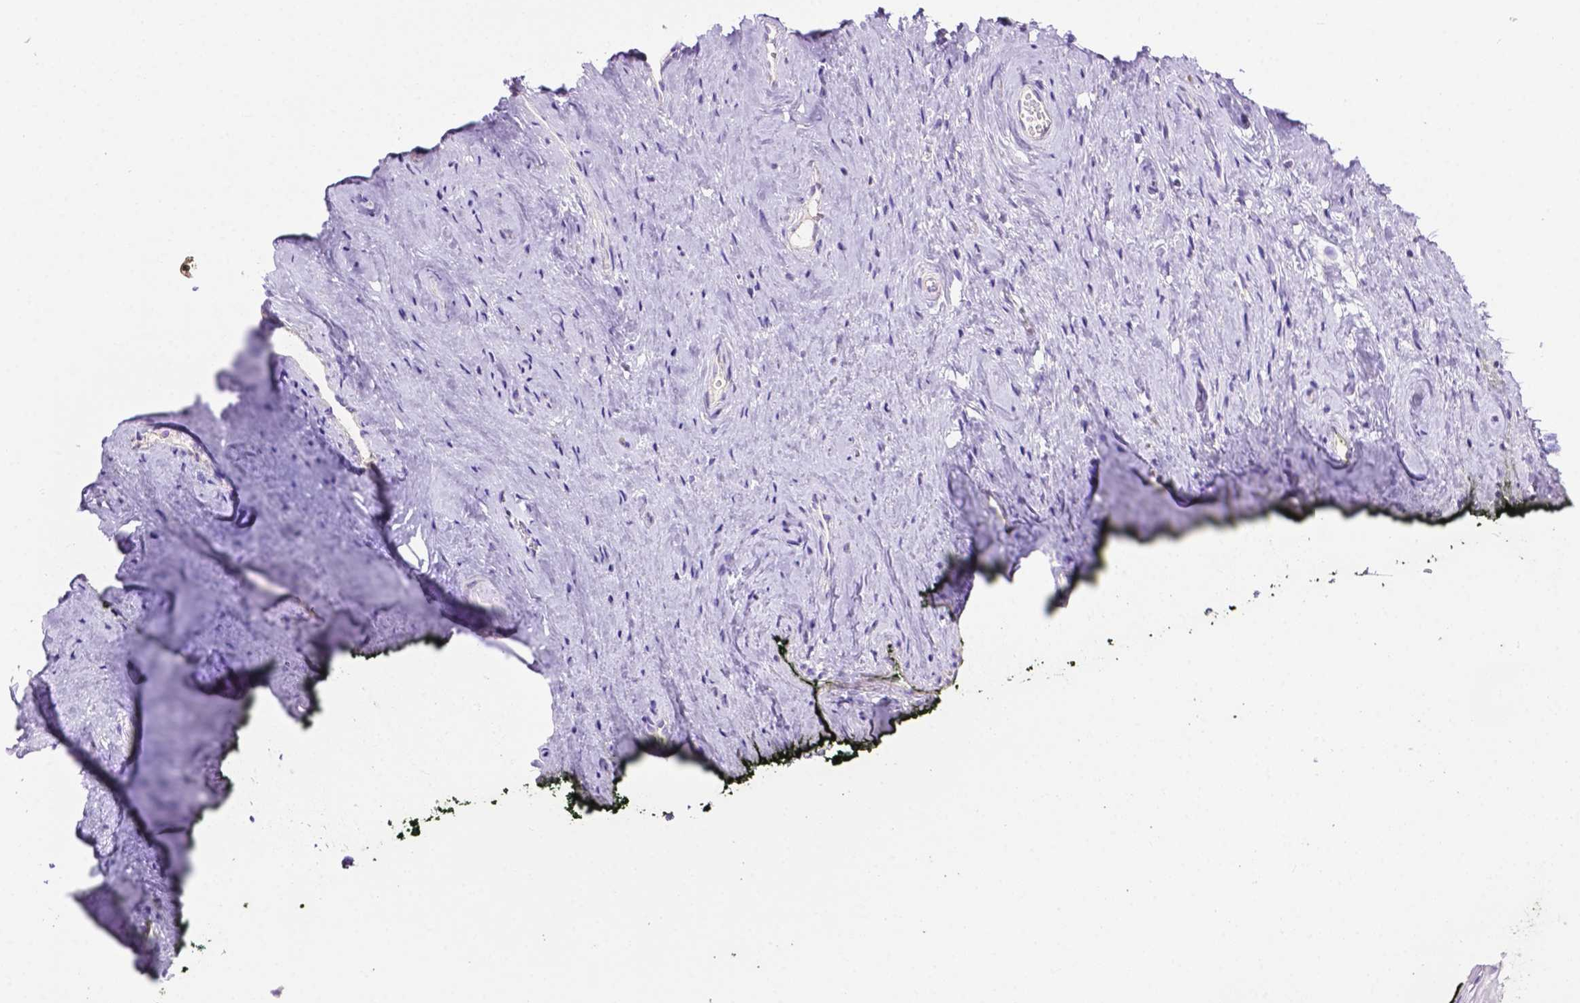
{"staining": {"intensity": "negative", "quantity": "none", "location": "none"}, "tissue": "vagina", "cell_type": "Squamous epithelial cells", "image_type": "normal", "snomed": [{"axis": "morphology", "description": "Normal tissue, NOS"}, {"axis": "topography", "description": "Vagina"}], "caption": "Human vagina stained for a protein using IHC displays no positivity in squamous epithelial cells.", "gene": "PHYHIP", "patient": {"sex": "female", "age": 47}}